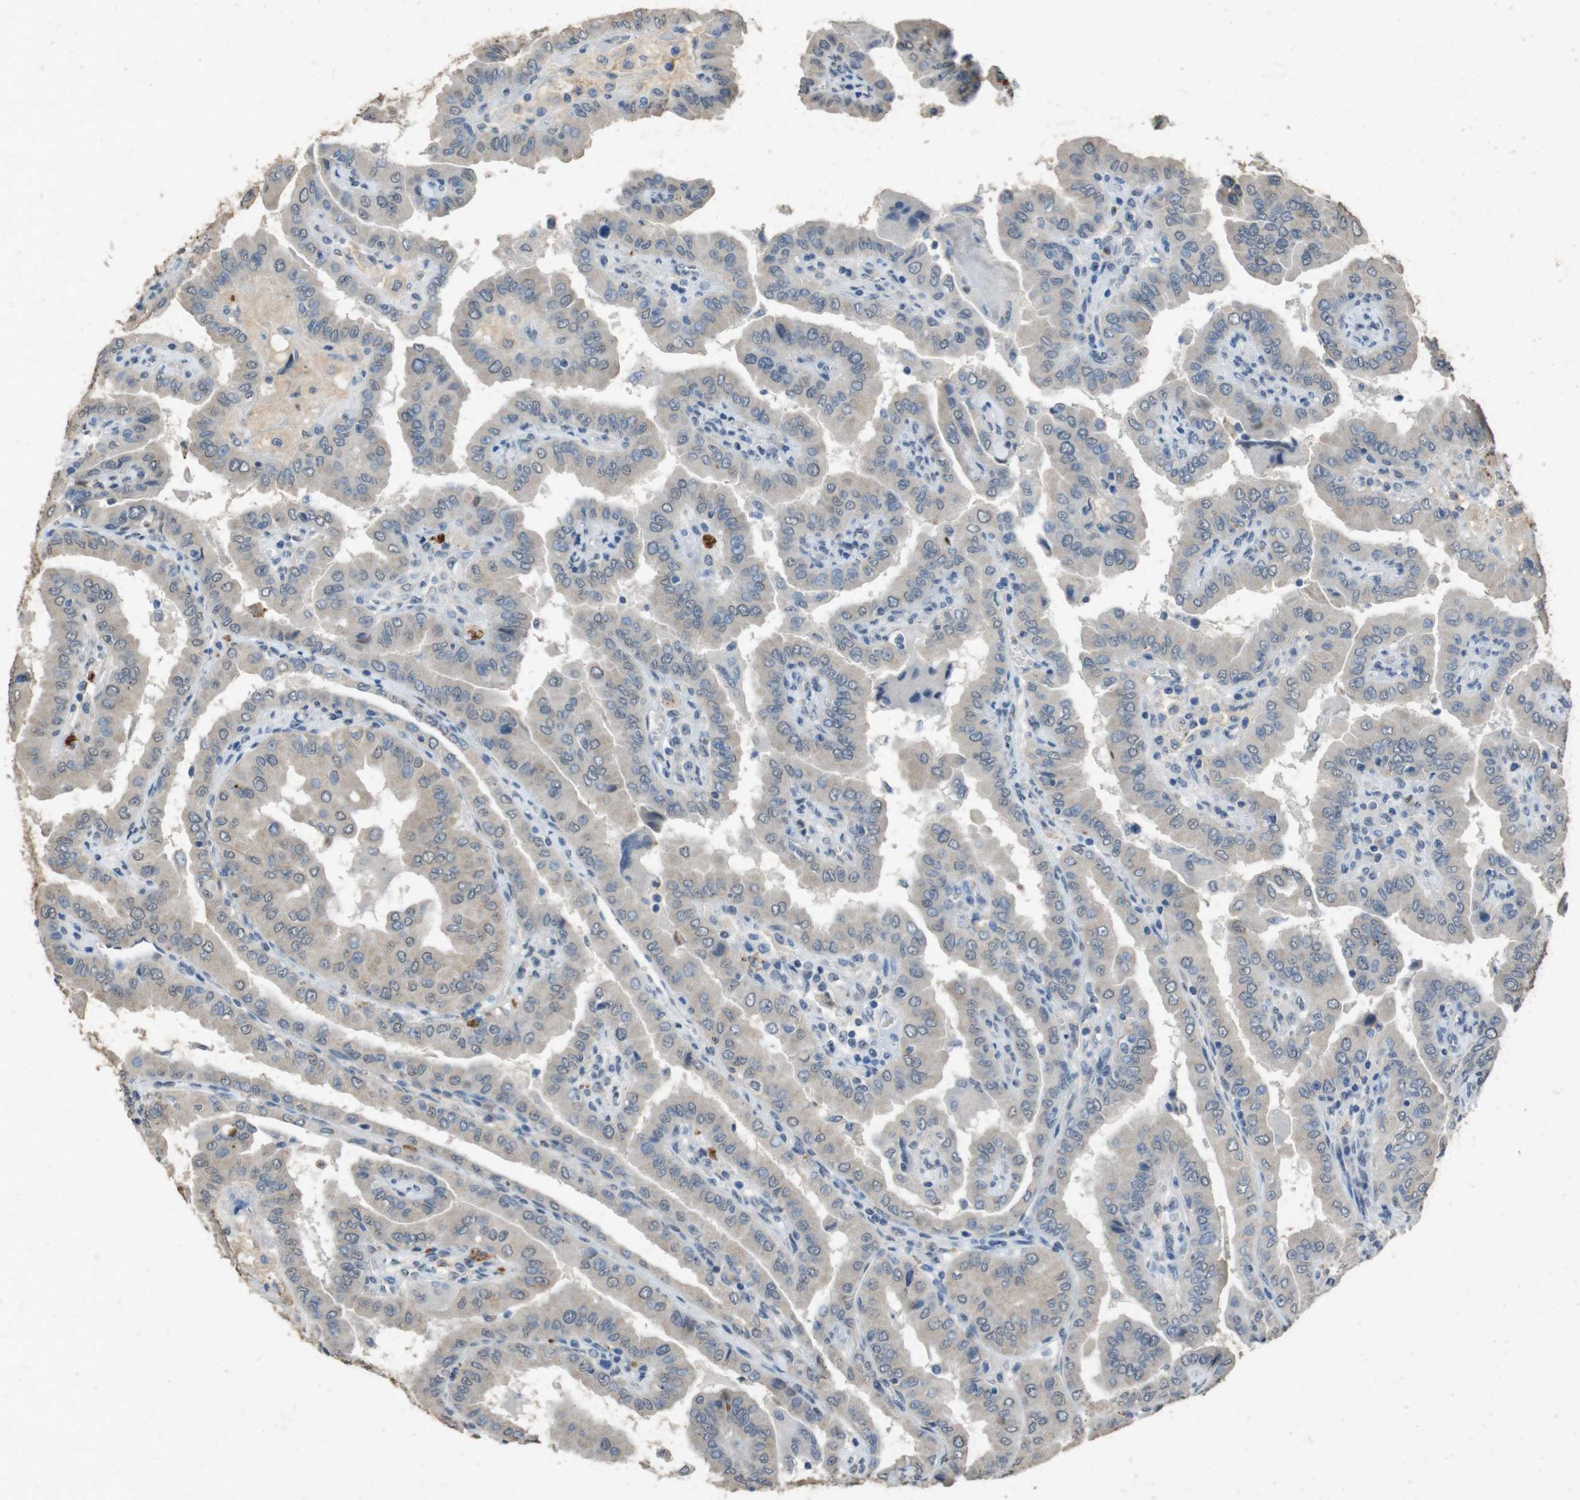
{"staining": {"intensity": "weak", "quantity": ">75%", "location": "cytoplasmic/membranous"}, "tissue": "thyroid cancer", "cell_type": "Tumor cells", "image_type": "cancer", "snomed": [{"axis": "morphology", "description": "Papillary adenocarcinoma, NOS"}, {"axis": "topography", "description": "Thyroid gland"}], "caption": "Protein staining of thyroid papillary adenocarcinoma tissue displays weak cytoplasmic/membranous expression in about >75% of tumor cells.", "gene": "STBD1", "patient": {"sex": "male", "age": 33}}